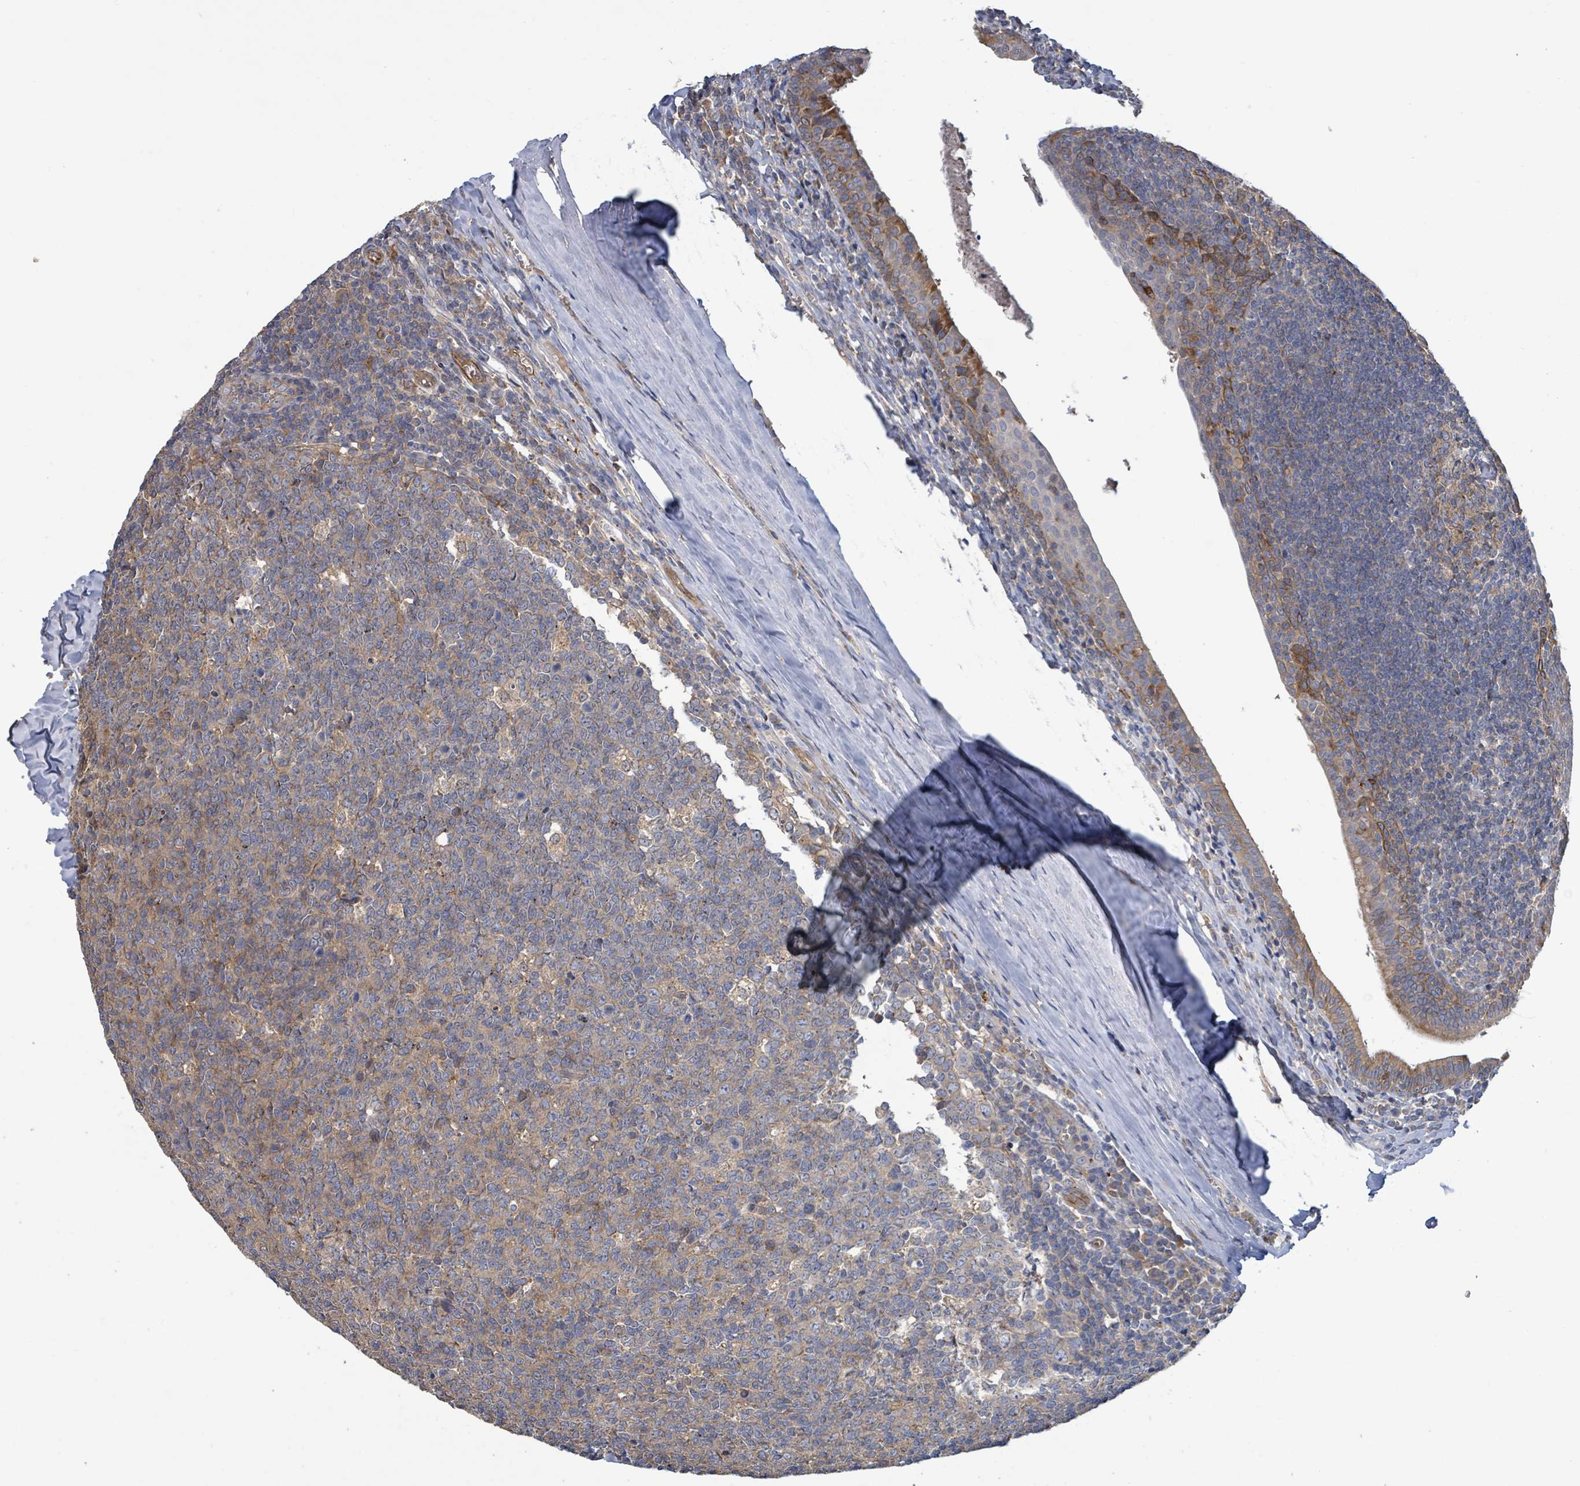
{"staining": {"intensity": "weak", "quantity": "25%-75%", "location": "cytoplasmic/membranous"}, "tissue": "tonsil", "cell_type": "Germinal center cells", "image_type": "normal", "snomed": [{"axis": "morphology", "description": "Normal tissue, NOS"}, {"axis": "topography", "description": "Tonsil"}], "caption": "Tonsil stained for a protein (brown) demonstrates weak cytoplasmic/membranous positive positivity in about 25%-75% of germinal center cells.", "gene": "PLAAT1", "patient": {"sex": "male", "age": 27}}